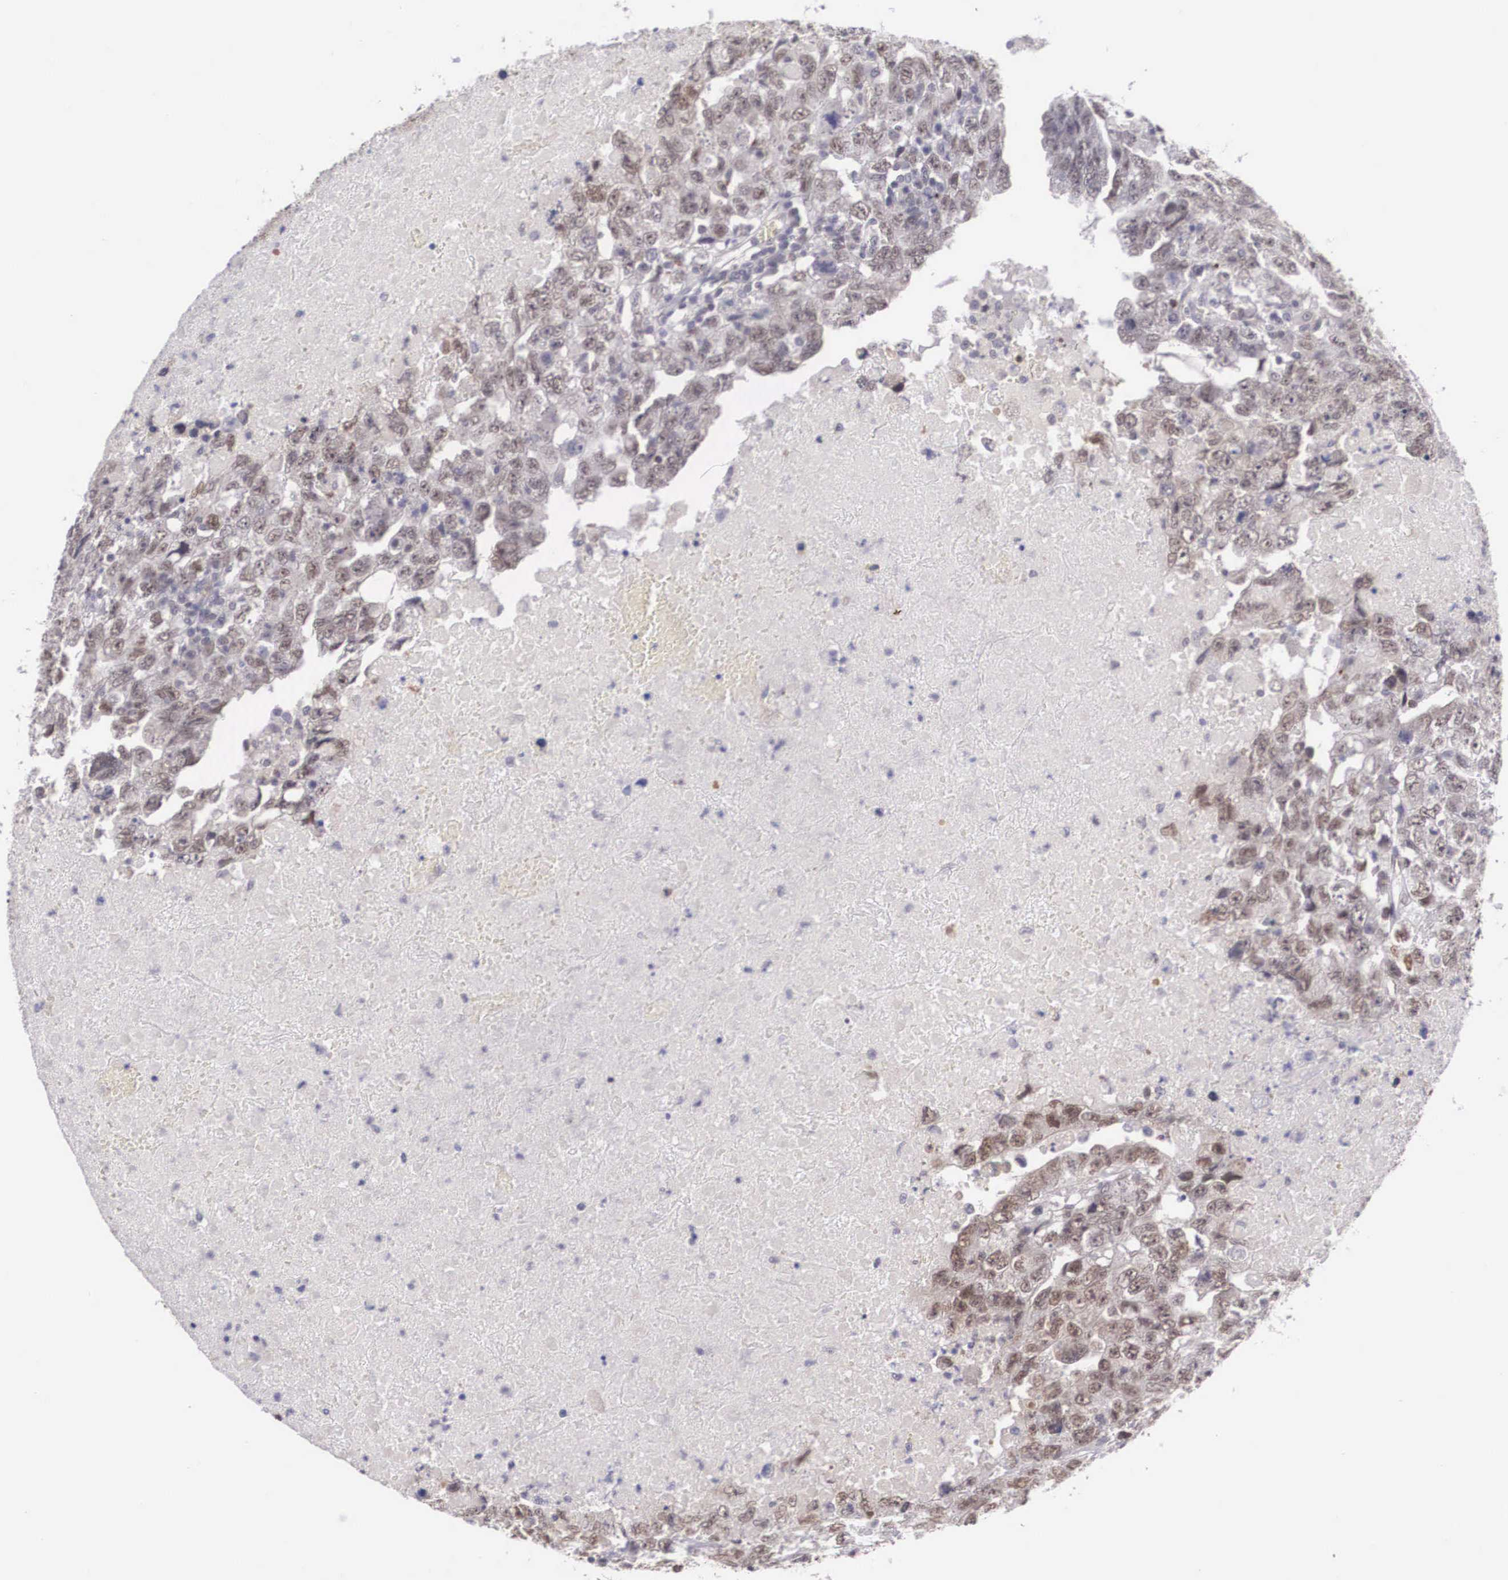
{"staining": {"intensity": "weak", "quantity": ">75%", "location": "cytoplasmic/membranous,nuclear"}, "tissue": "testis cancer", "cell_type": "Tumor cells", "image_type": "cancer", "snomed": [{"axis": "morphology", "description": "Carcinoma, Embryonal, NOS"}, {"axis": "topography", "description": "Testis"}], "caption": "Protein analysis of testis cancer tissue exhibits weak cytoplasmic/membranous and nuclear staining in approximately >75% of tumor cells. The staining is performed using DAB (3,3'-diaminobenzidine) brown chromogen to label protein expression. The nuclei are counter-stained blue using hematoxylin.", "gene": "NINL", "patient": {"sex": "male", "age": 36}}